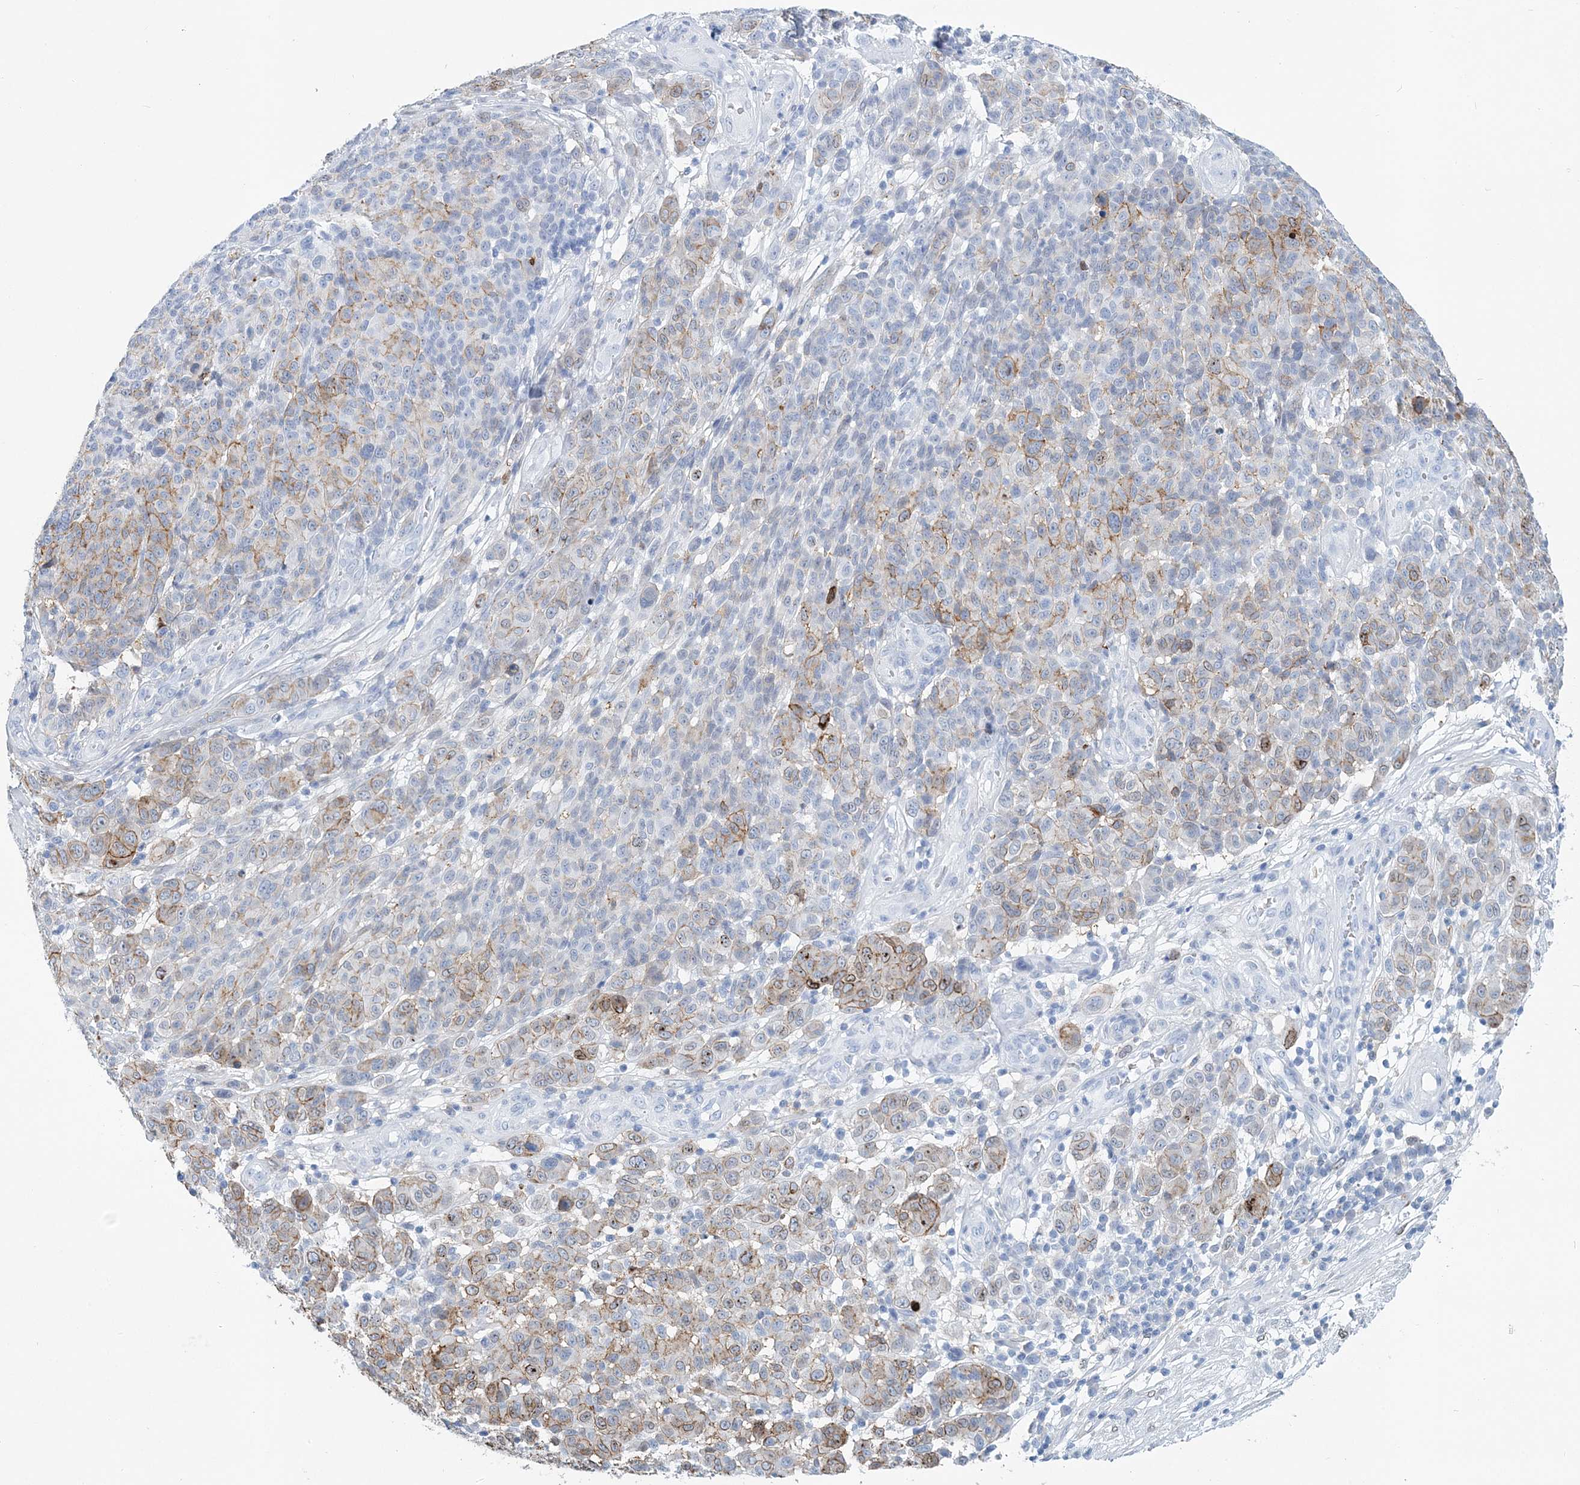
{"staining": {"intensity": "moderate", "quantity": "<25%", "location": "cytoplasmic/membranous"}, "tissue": "melanoma", "cell_type": "Tumor cells", "image_type": "cancer", "snomed": [{"axis": "morphology", "description": "Malignant melanoma, NOS"}, {"axis": "topography", "description": "Skin"}], "caption": "This is an image of immunohistochemistry staining of melanoma, which shows moderate expression in the cytoplasmic/membranous of tumor cells.", "gene": "NKX6-1", "patient": {"sex": "male", "age": 49}}